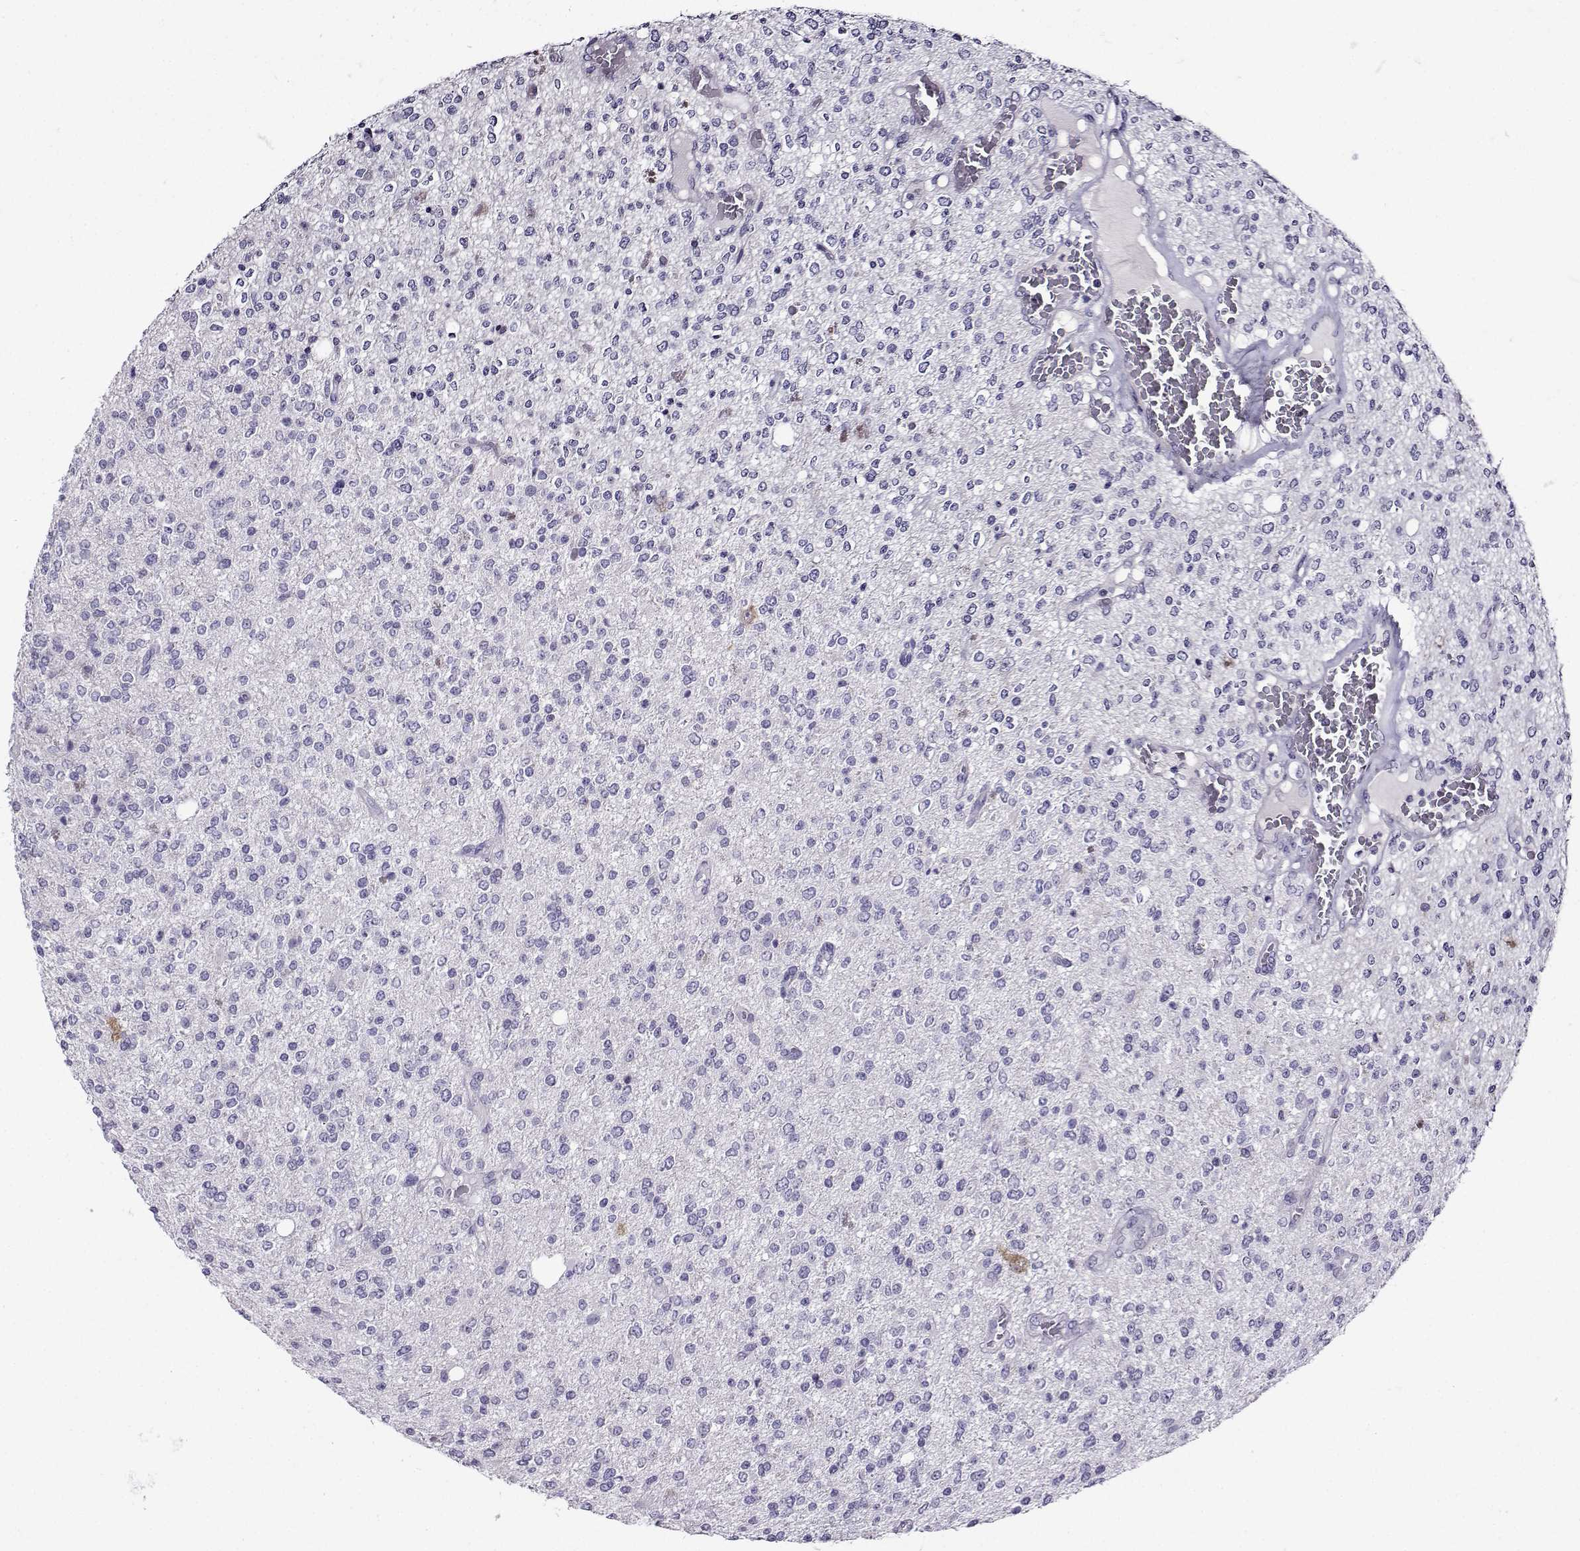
{"staining": {"intensity": "negative", "quantity": "none", "location": "none"}, "tissue": "glioma", "cell_type": "Tumor cells", "image_type": "cancer", "snomed": [{"axis": "morphology", "description": "Glioma, malignant, Low grade"}, {"axis": "topography", "description": "Brain"}], "caption": "Glioma was stained to show a protein in brown. There is no significant staining in tumor cells. (Brightfield microscopy of DAB immunohistochemistry at high magnification).", "gene": "FBXO24", "patient": {"sex": "male", "age": 67}}